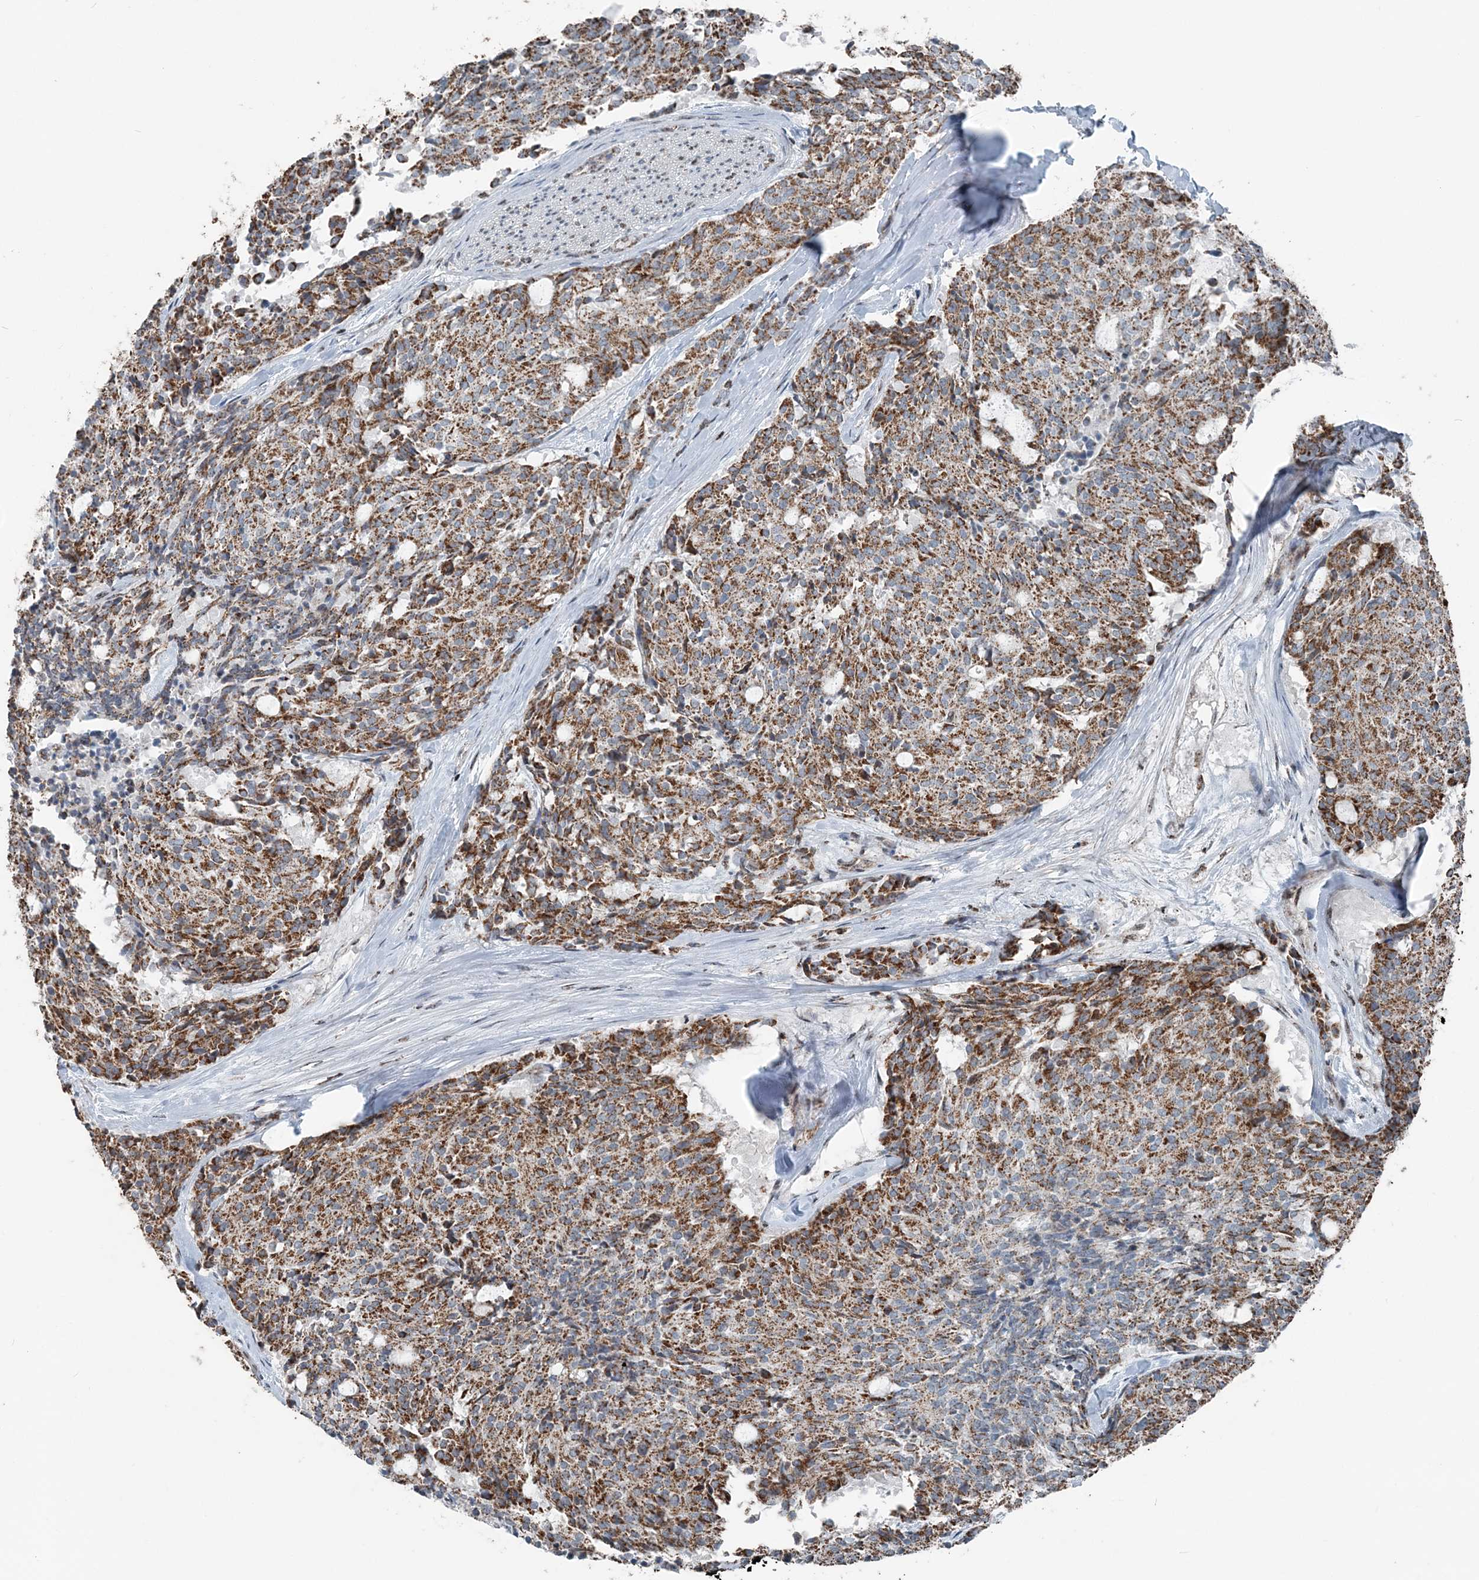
{"staining": {"intensity": "moderate", "quantity": ">75%", "location": "cytoplasmic/membranous"}, "tissue": "carcinoid", "cell_type": "Tumor cells", "image_type": "cancer", "snomed": [{"axis": "morphology", "description": "Carcinoid, malignant, NOS"}, {"axis": "topography", "description": "Pancreas"}], "caption": "Immunohistochemical staining of human carcinoid (malignant) exhibits medium levels of moderate cytoplasmic/membranous protein expression in about >75% of tumor cells. (IHC, brightfield microscopy, high magnification).", "gene": "SUCLG1", "patient": {"sex": "female", "age": 54}}